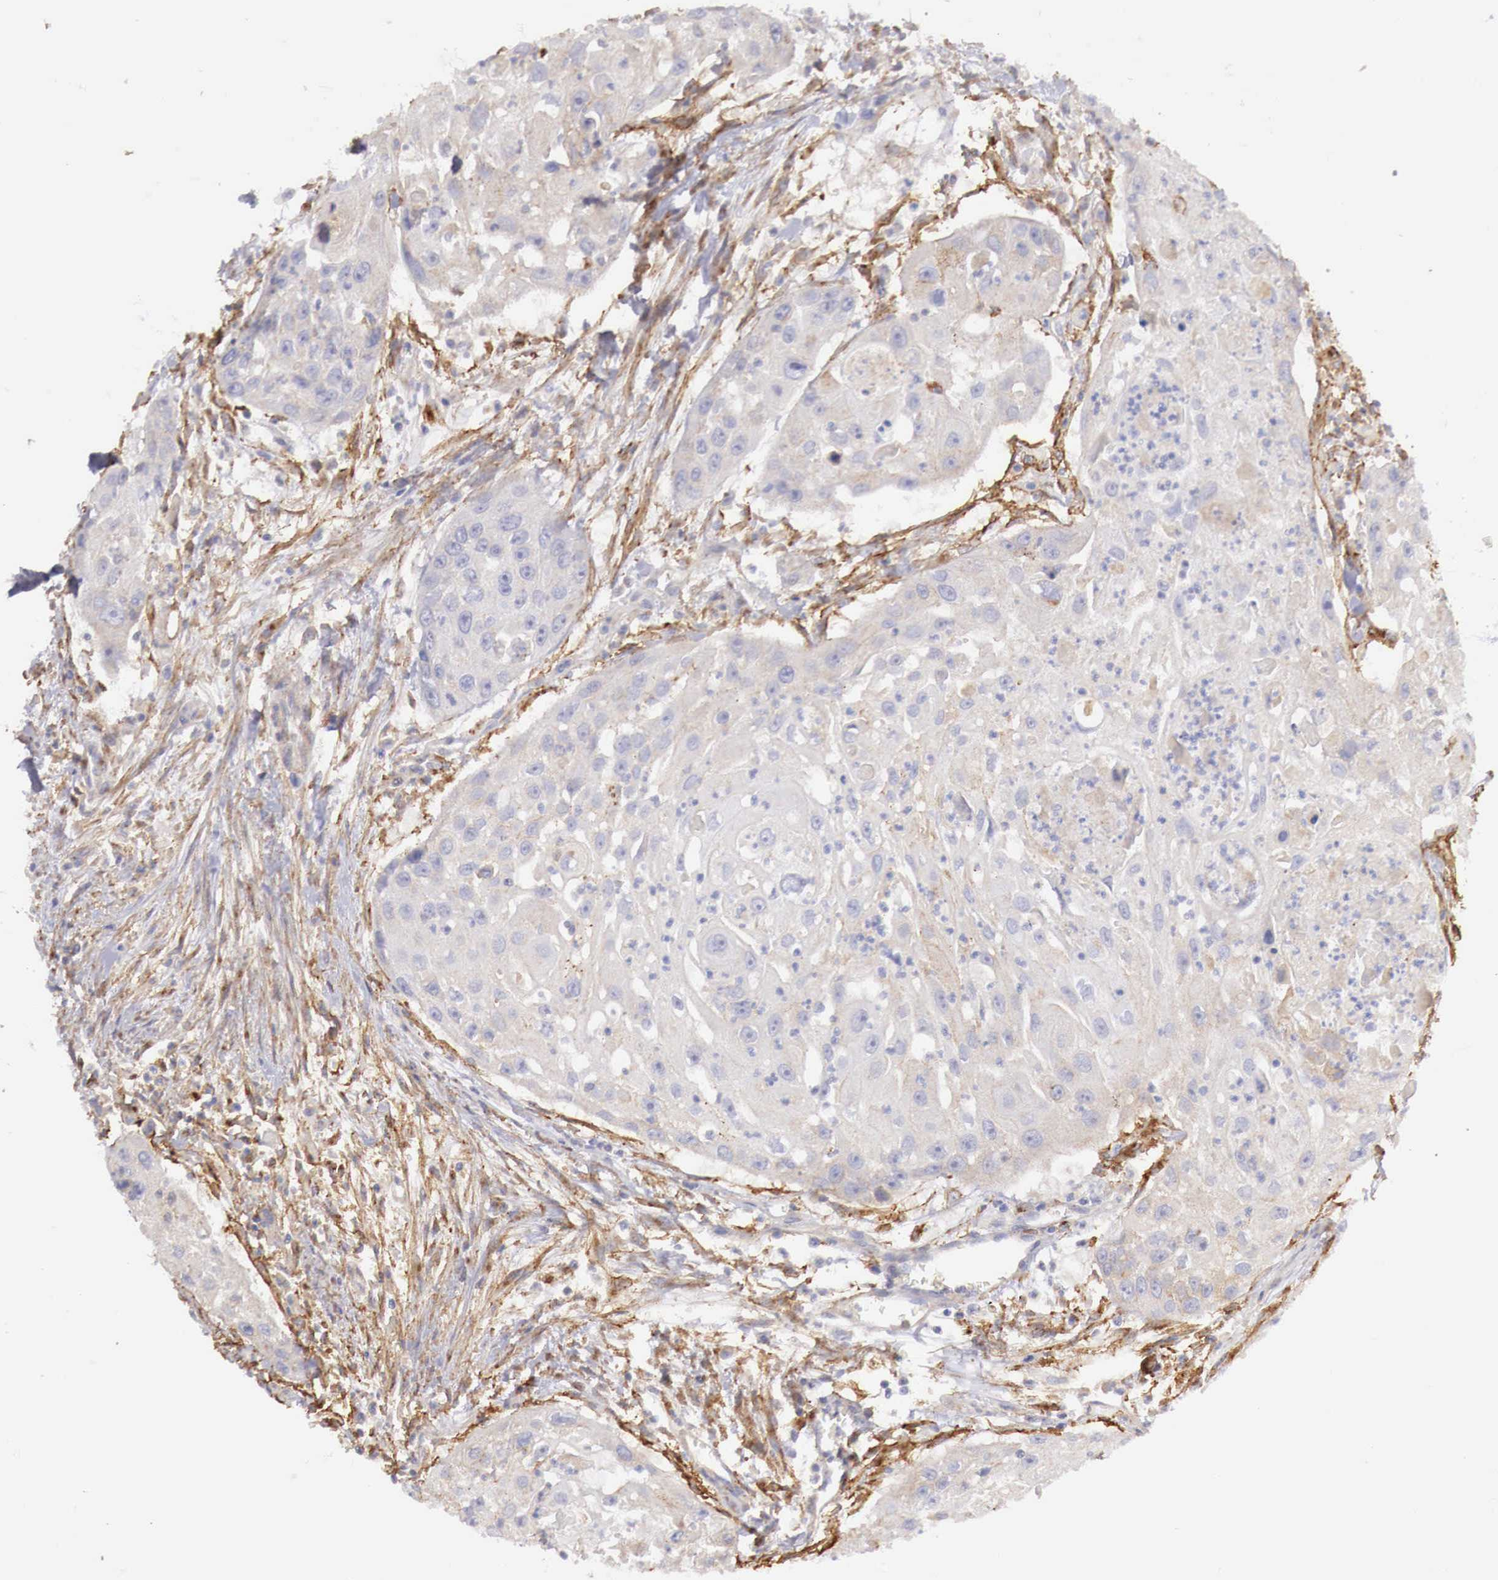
{"staining": {"intensity": "negative", "quantity": "none", "location": "none"}, "tissue": "head and neck cancer", "cell_type": "Tumor cells", "image_type": "cancer", "snomed": [{"axis": "morphology", "description": "Squamous cell carcinoma, NOS"}, {"axis": "topography", "description": "Head-Neck"}], "caption": "Immunohistochemistry (IHC) photomicrograph of head and neck squamous cell carcinoma stained for a protein (brown), which shows no staining in tumor cells.", "gene": "KLHDC7B", "patient": {"sex": "male", "age": 64}}